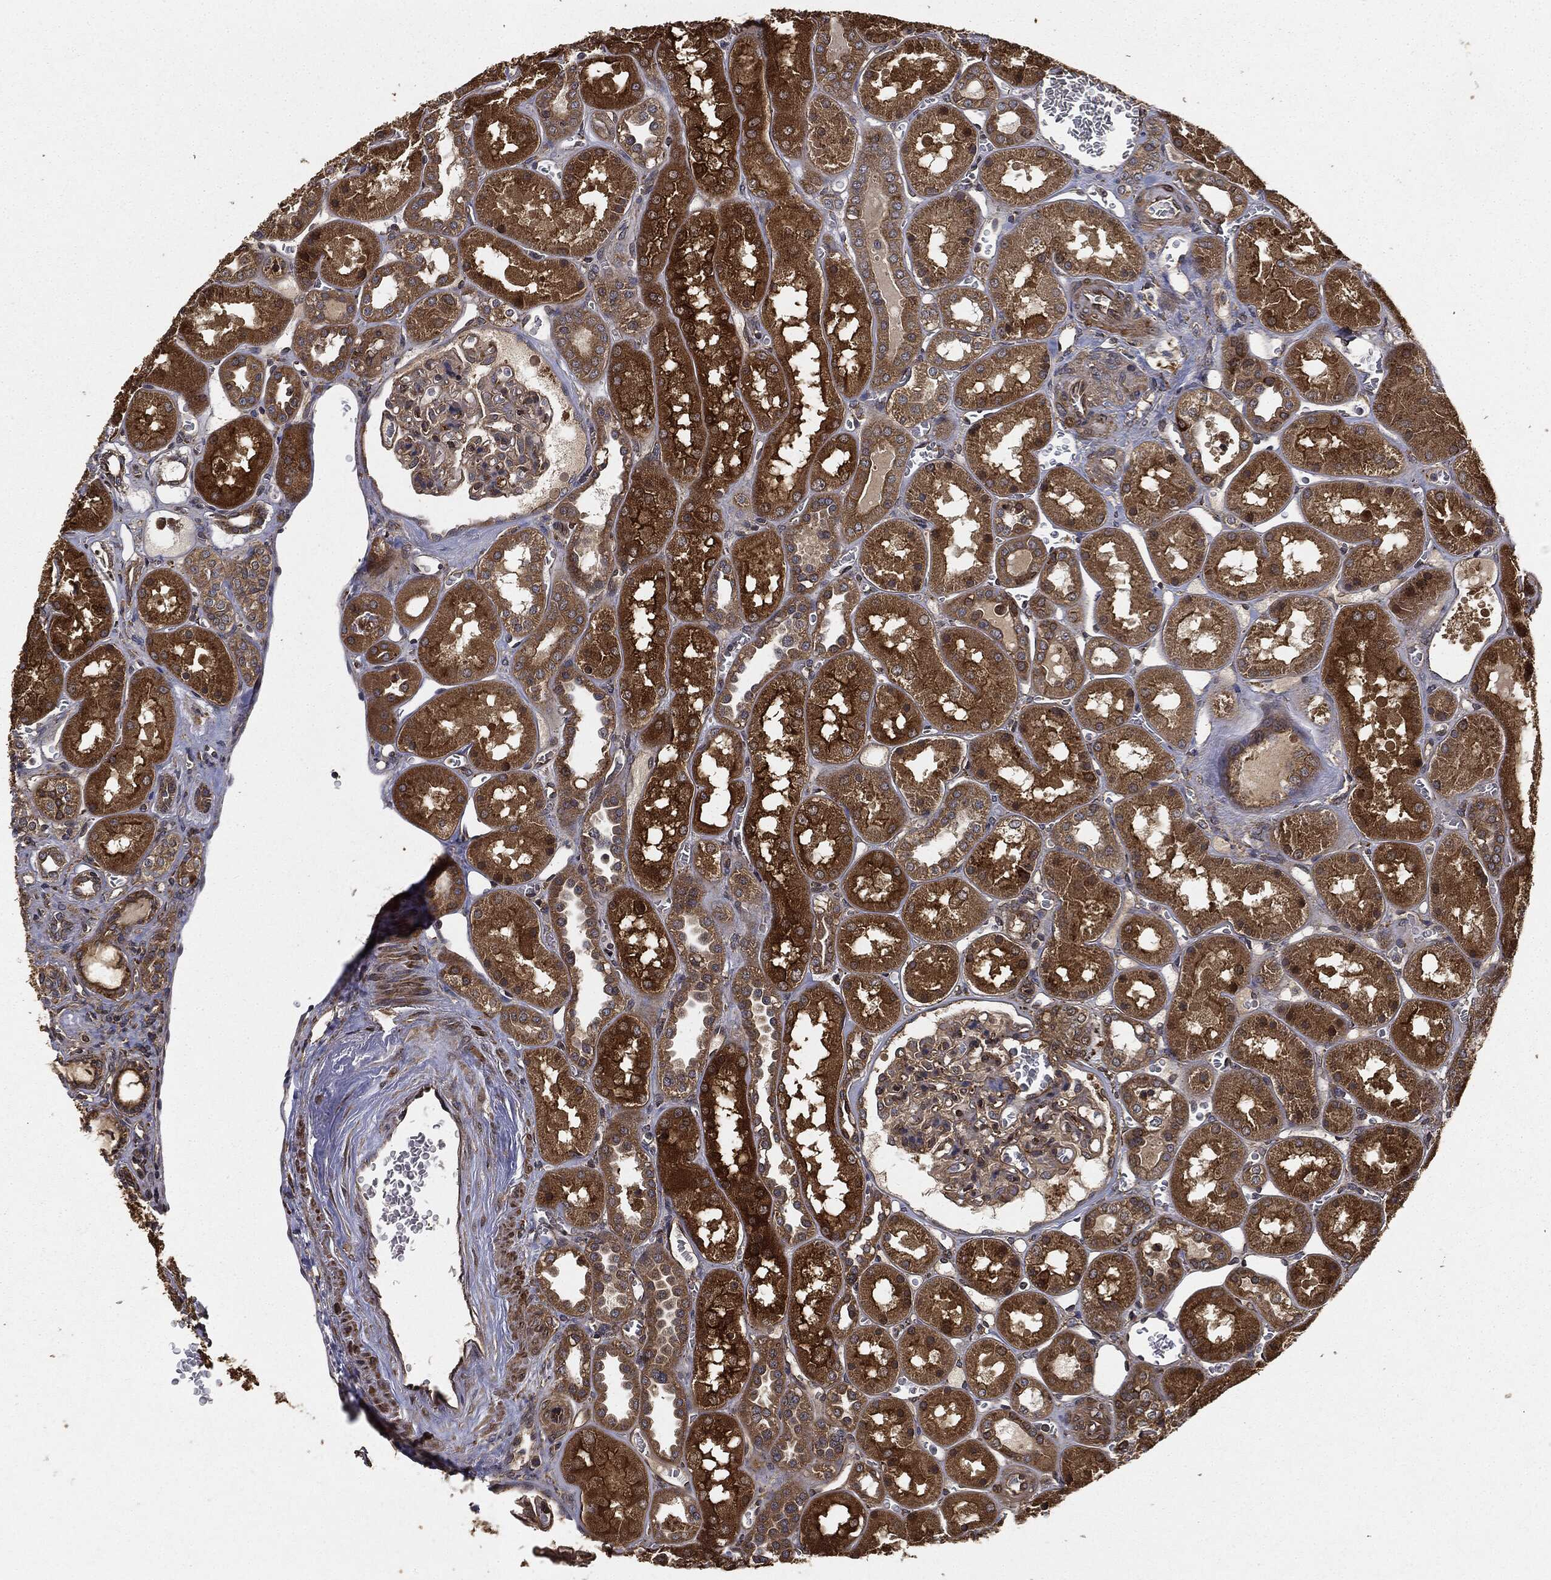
{"staining": {"intensity": "moderate", "quantity": "<25%", "location": "cytoplasmic/membranous"}, "tissue": "kidney", "cell_type": "Cells in glomeruli", "image_type": "normal", "snomed": [{"axis": "morphology", "description": "Normal tissue, NOS"}, {"axis": "topography", "description": "Kidney"}], "caption": "Protein staining of unremarkable kidney shows moderate cytoplasmic/membranous expression in about <25% of cells in glomeruli. (Stains: DAB (3,3'-diaminobenzidine) in brown, nuclei in blue, Microscopy: brightfield microscopy at high magnification).", "gene": "MIER2", "patient": {"sex": "male", "age": 73}}